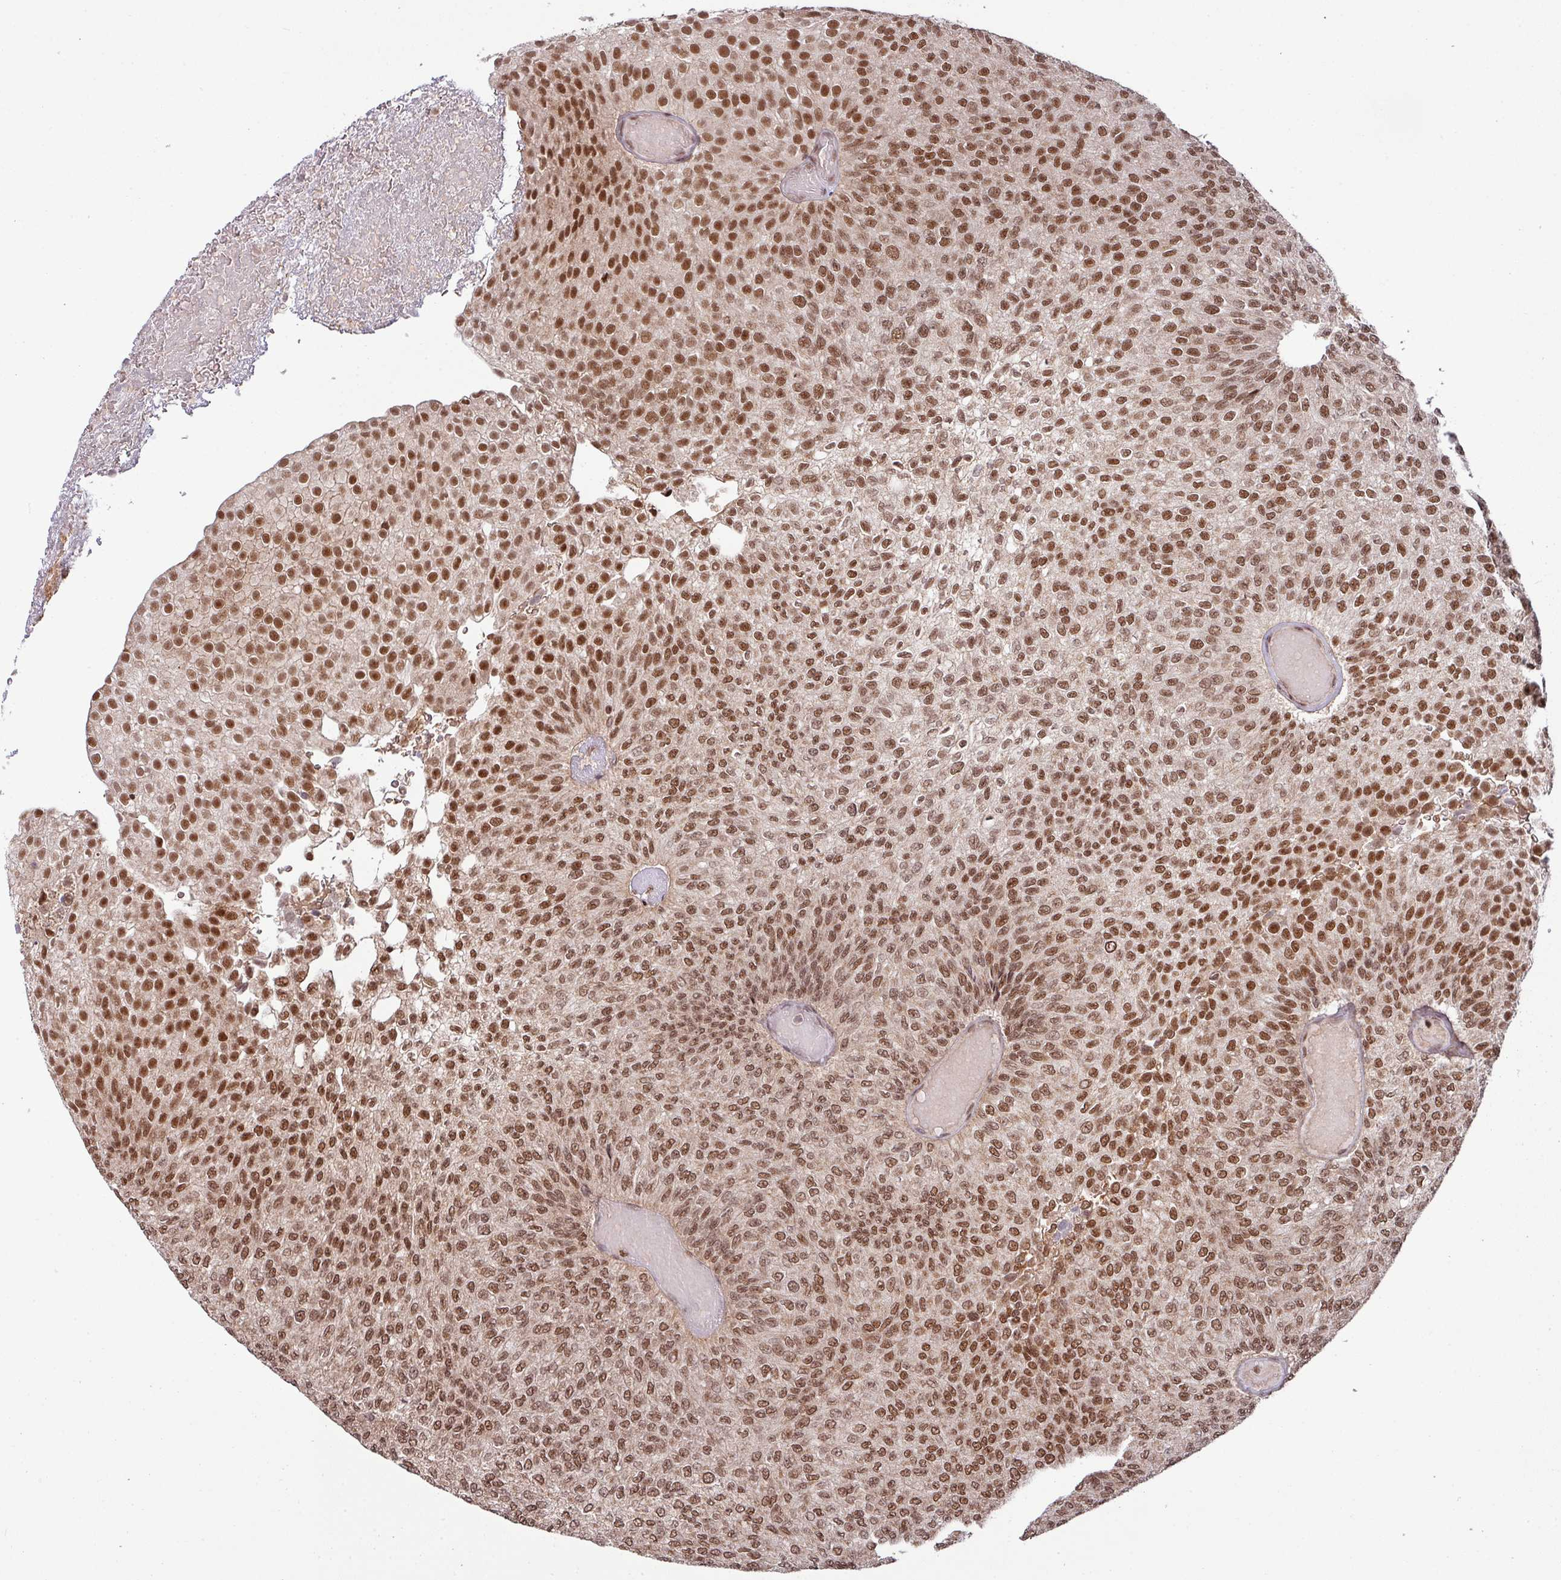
{"staining": {"intensity": "strong", "quantity": ">75%", "location": "nuclear"}, "tissue": "urothelial cancer", "cell_type": "Tumor cells", "image_type": "cancer", "snomed": [{"axis": "morphology", "description": "Urothelial carcinoma, Low grade"}, {"axis": "topography", "description": "Urinary bladder"}], "caption": "Protein staining of urothelial cancer tissue demonstrates strong nuclear staining in approximately >75% of tumor cells. Using DAB (3,3'-diaminobenzidine) (brown) and hematoxylin (blue) stains, captured at high magnification using brightfield microscopy.", "gene": "PHF23", "patient": {"sex": "male", "age": 78}}